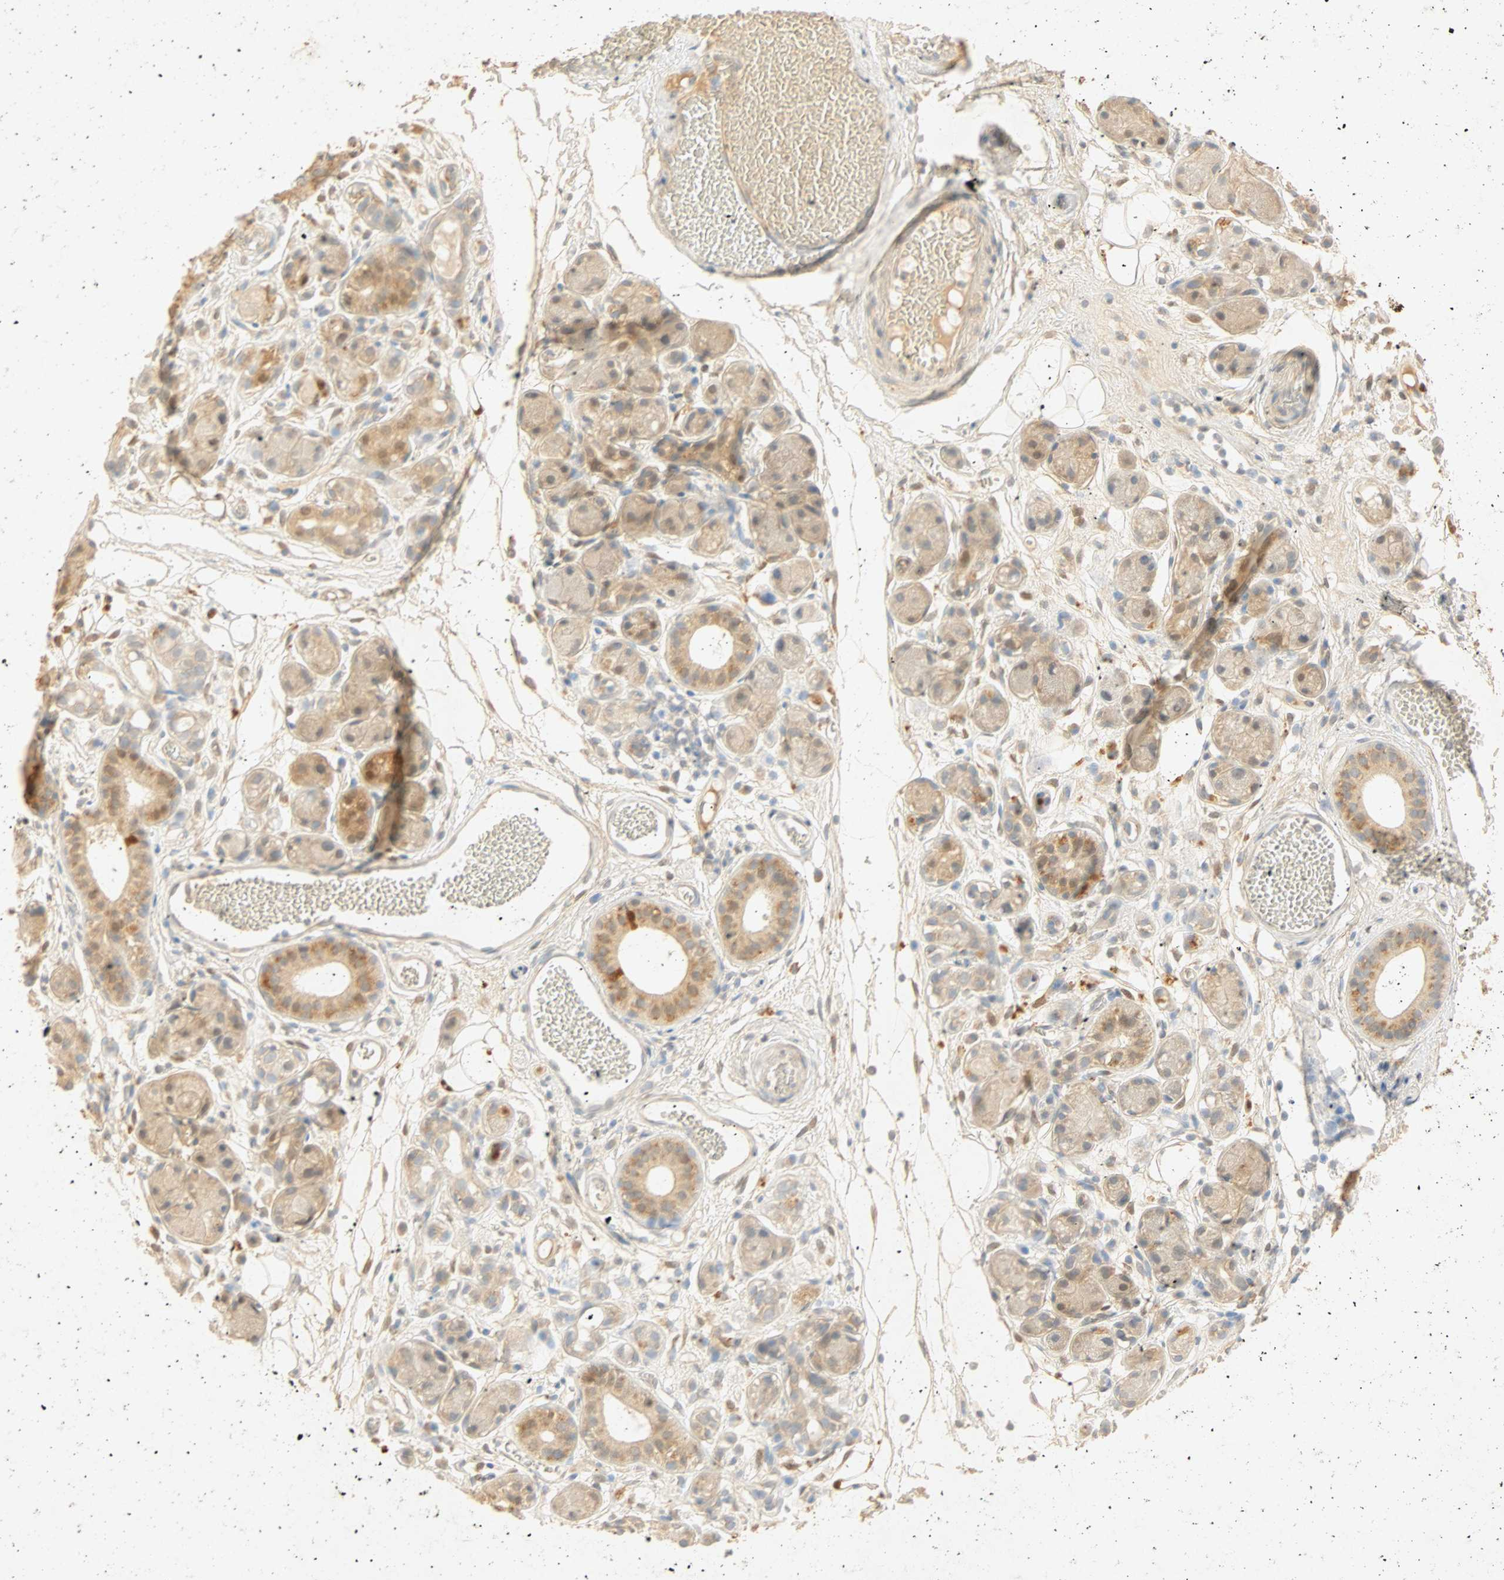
{"staining": {"intensity": "moderate", "quantity": ">75%", "location": "cytoplasmic/membranous"}, "tissue": "adipose tissue", "cell_type": "Adipocytes", "image_type": "normal", "snomed": [{"axis": "morphology", "description": "Normal tissue, NOS"}, {"axis": "morphology", "description": "Inflammation, NOS"}, {"axis": "topography", "description": "Vascular tissue"}, {"axis": "topography", "description": "Salivary gland"}], "caption": "This micrograph shows immunohistochemistry (IHC) staining of benign human adipose tissue, with medium moderate cytoplasmic/membranous expression in about >75% of adipocytes.", "gene": "SELENBP1", "patient": {"sex": "female", "age": 75}}